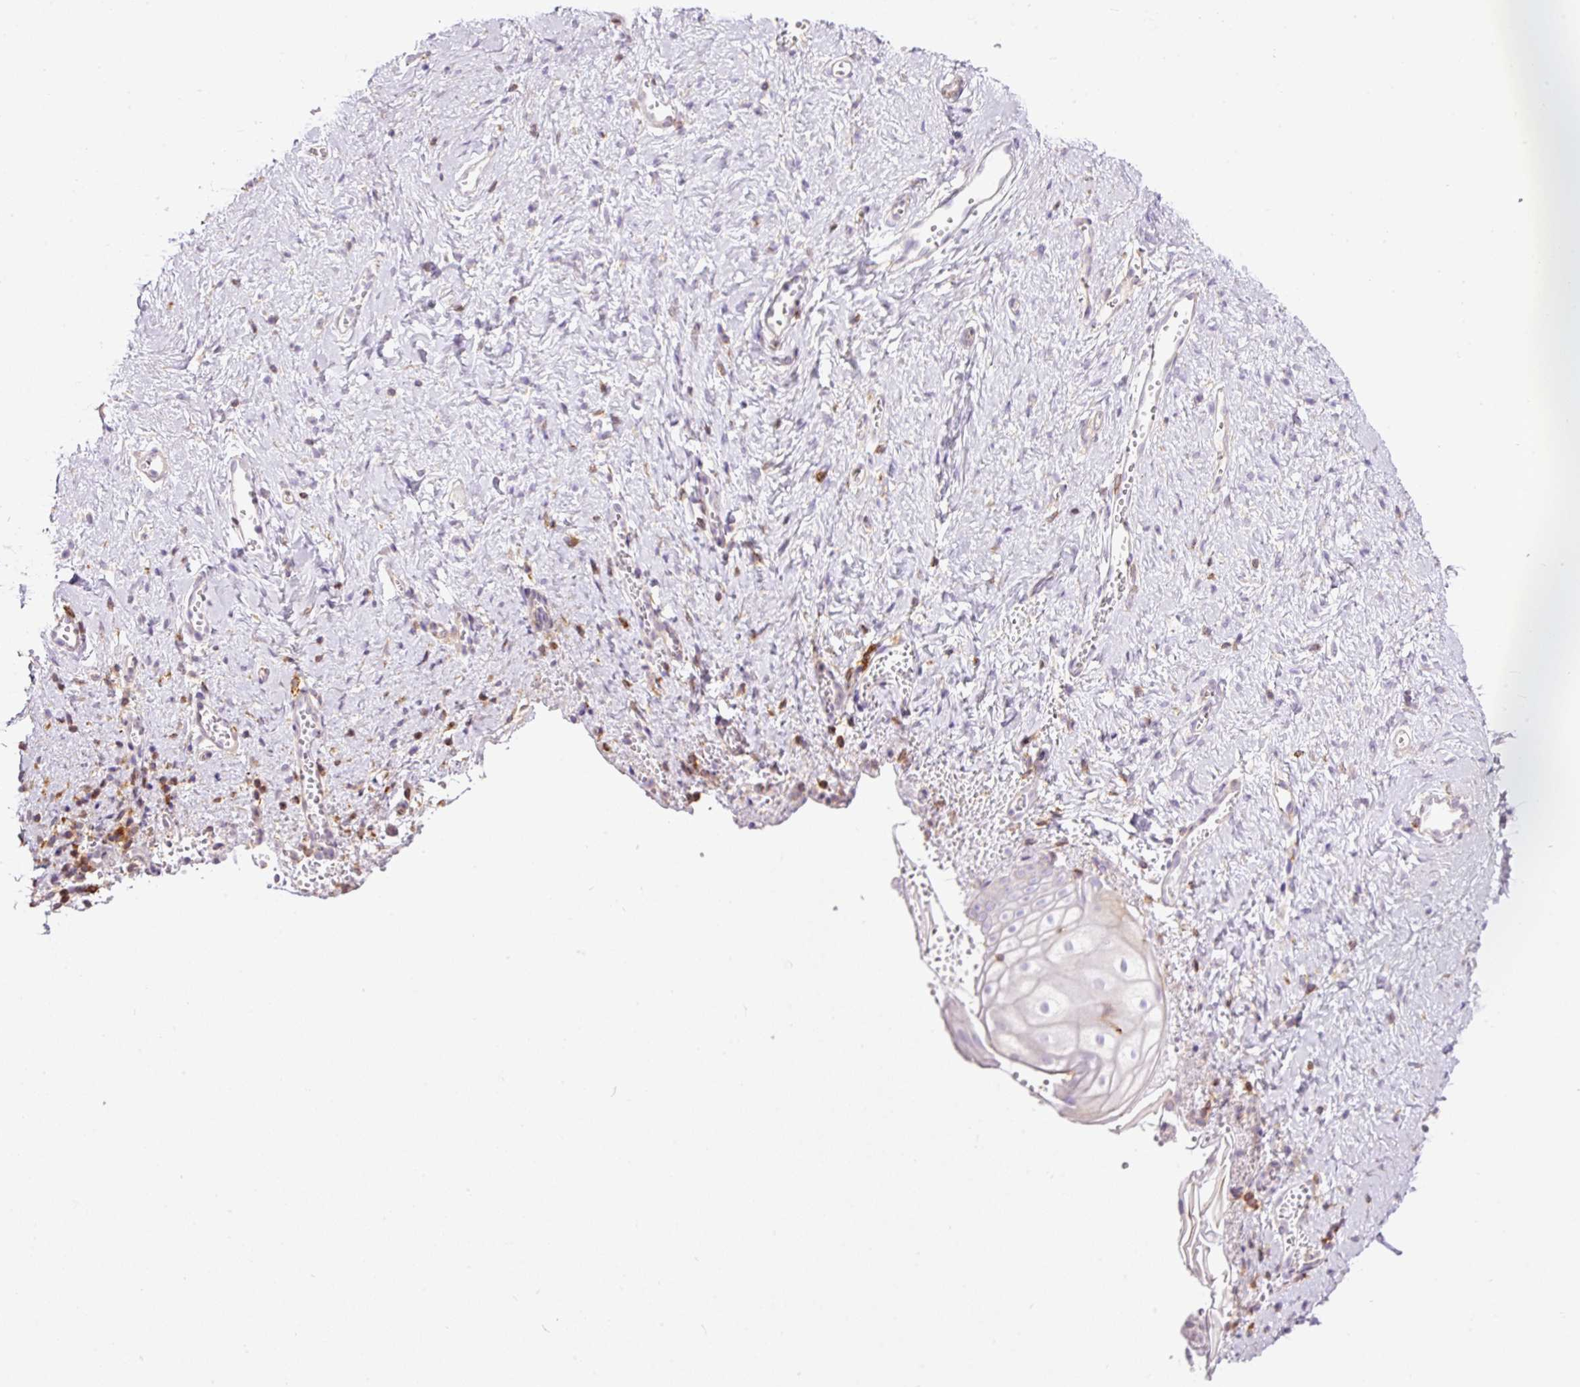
{"staining": {"intensity": "negative", "quantity": "none", "location": "none"}, "tissue": "vagina", "cell_type": "Squamous epithelial cells", "image_type": "normal", "snomed": [{"axis": "morphology", "description": "Normal tissue, NOS"}, {"axis": "topography", "description": "Vagina"}], "caption": "High magnification brightfield microscopy of unremarkable vagina stained with DAB (3,3'-diaminobenzidine) (brown) and counterstained with hematoxylin (blue): squamous epithelial cells show no significant positivity.", "gene": "DOK6", "patient": {"sex": "female", "age": 56}}